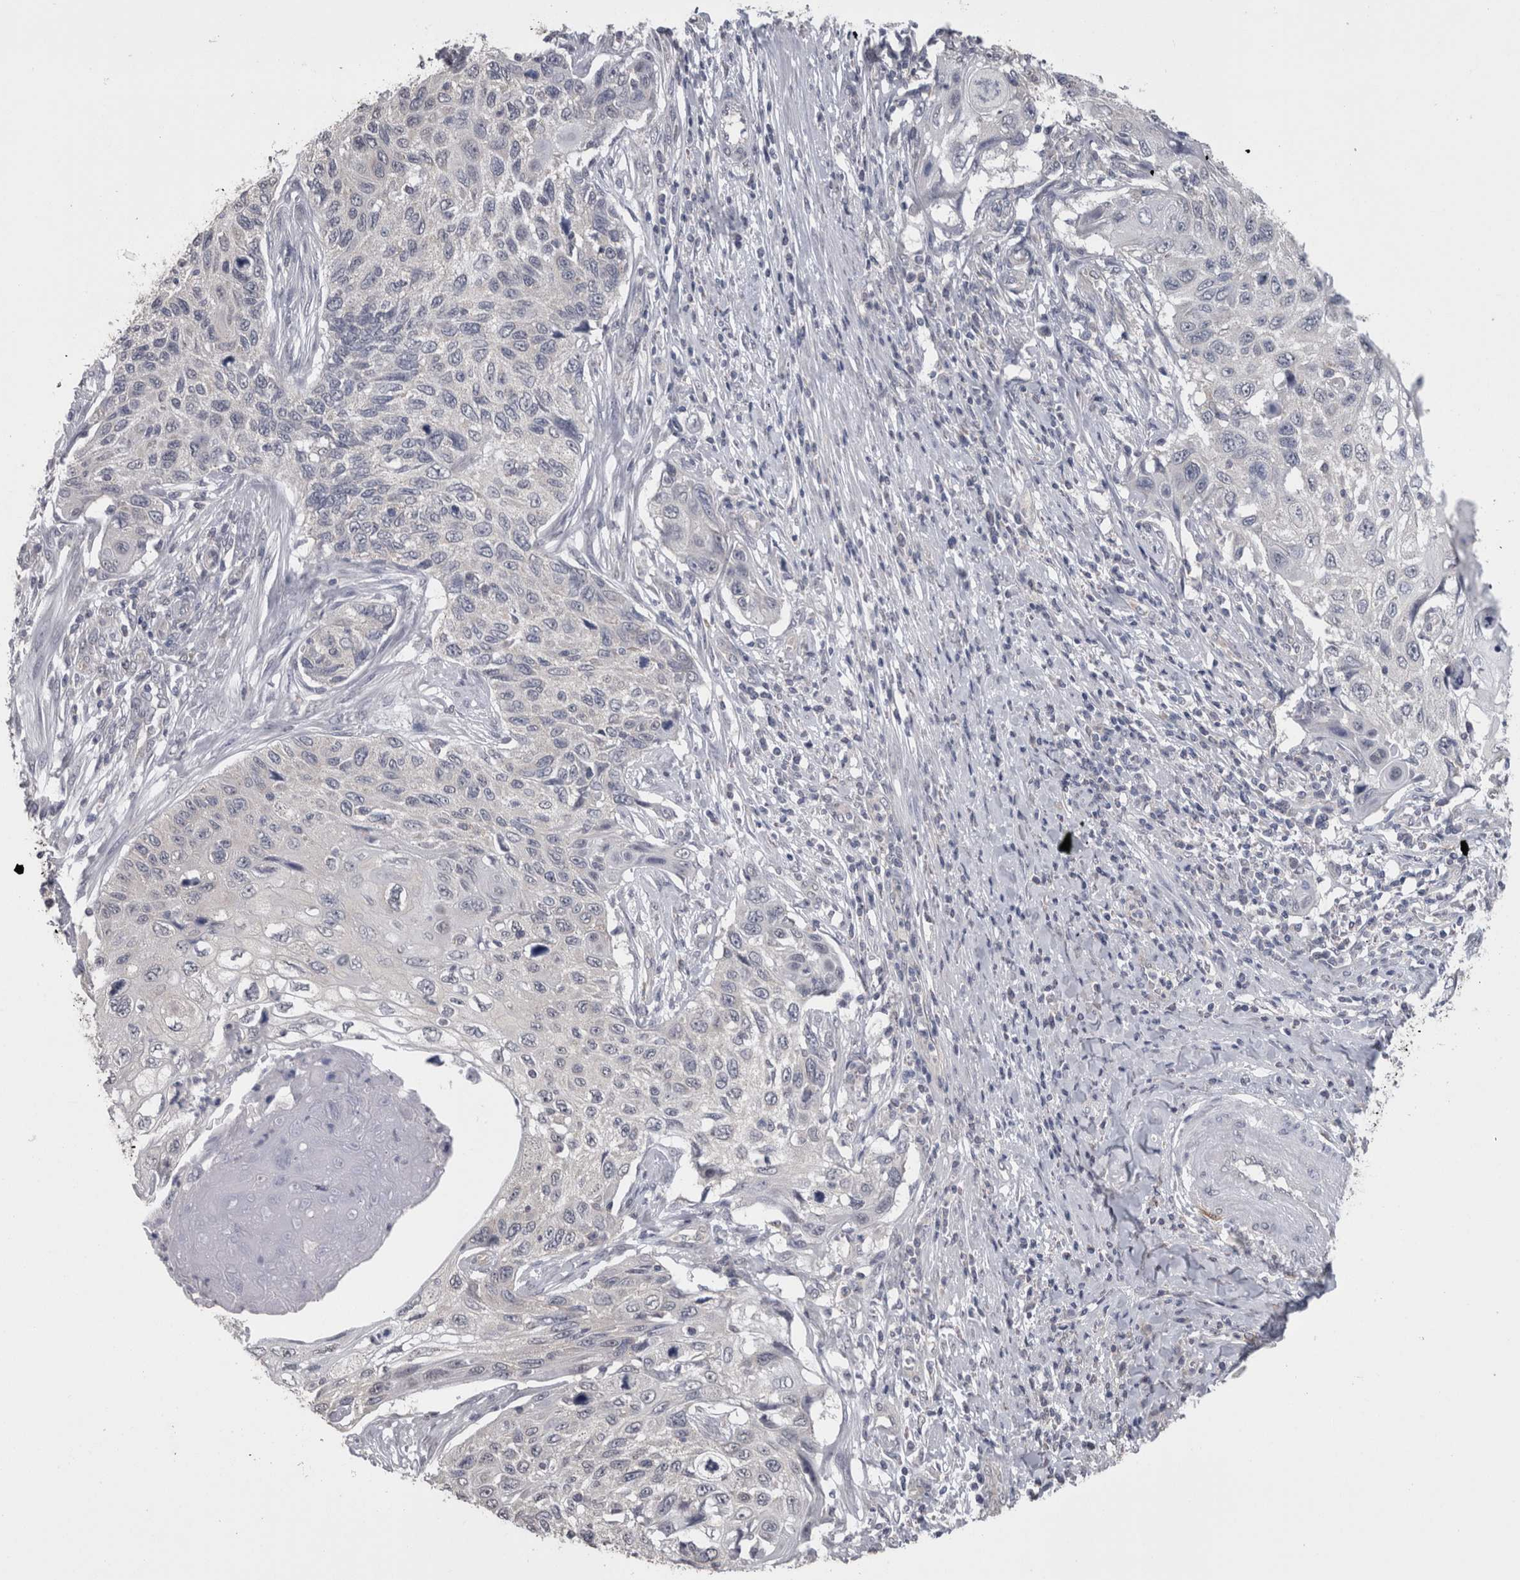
{"staining": {"intensity": "negative", "quantity": "none", "location": "none"}, "tissue": "cervical cancer", "cell_type": "Tumor cells", "image_type": "cancer", "snomed": [{"axis": "morphology", "description": "Squamous cell carcinoma, NOS"}, {"axis": "topography", "description": "Cervix"}], "caption": "This is a histopathology image of immunohistochemistry (IHC) staining of cervical cancer, which shows no expression in tumor cells. The staining was performed using DAB to visualize the protein expression in brown, while the nuclei were stained in blue with hematoxylin (Magnification: 20x).", "gene": "DDX6", "patient": {"sex": "female", "age": 70}}